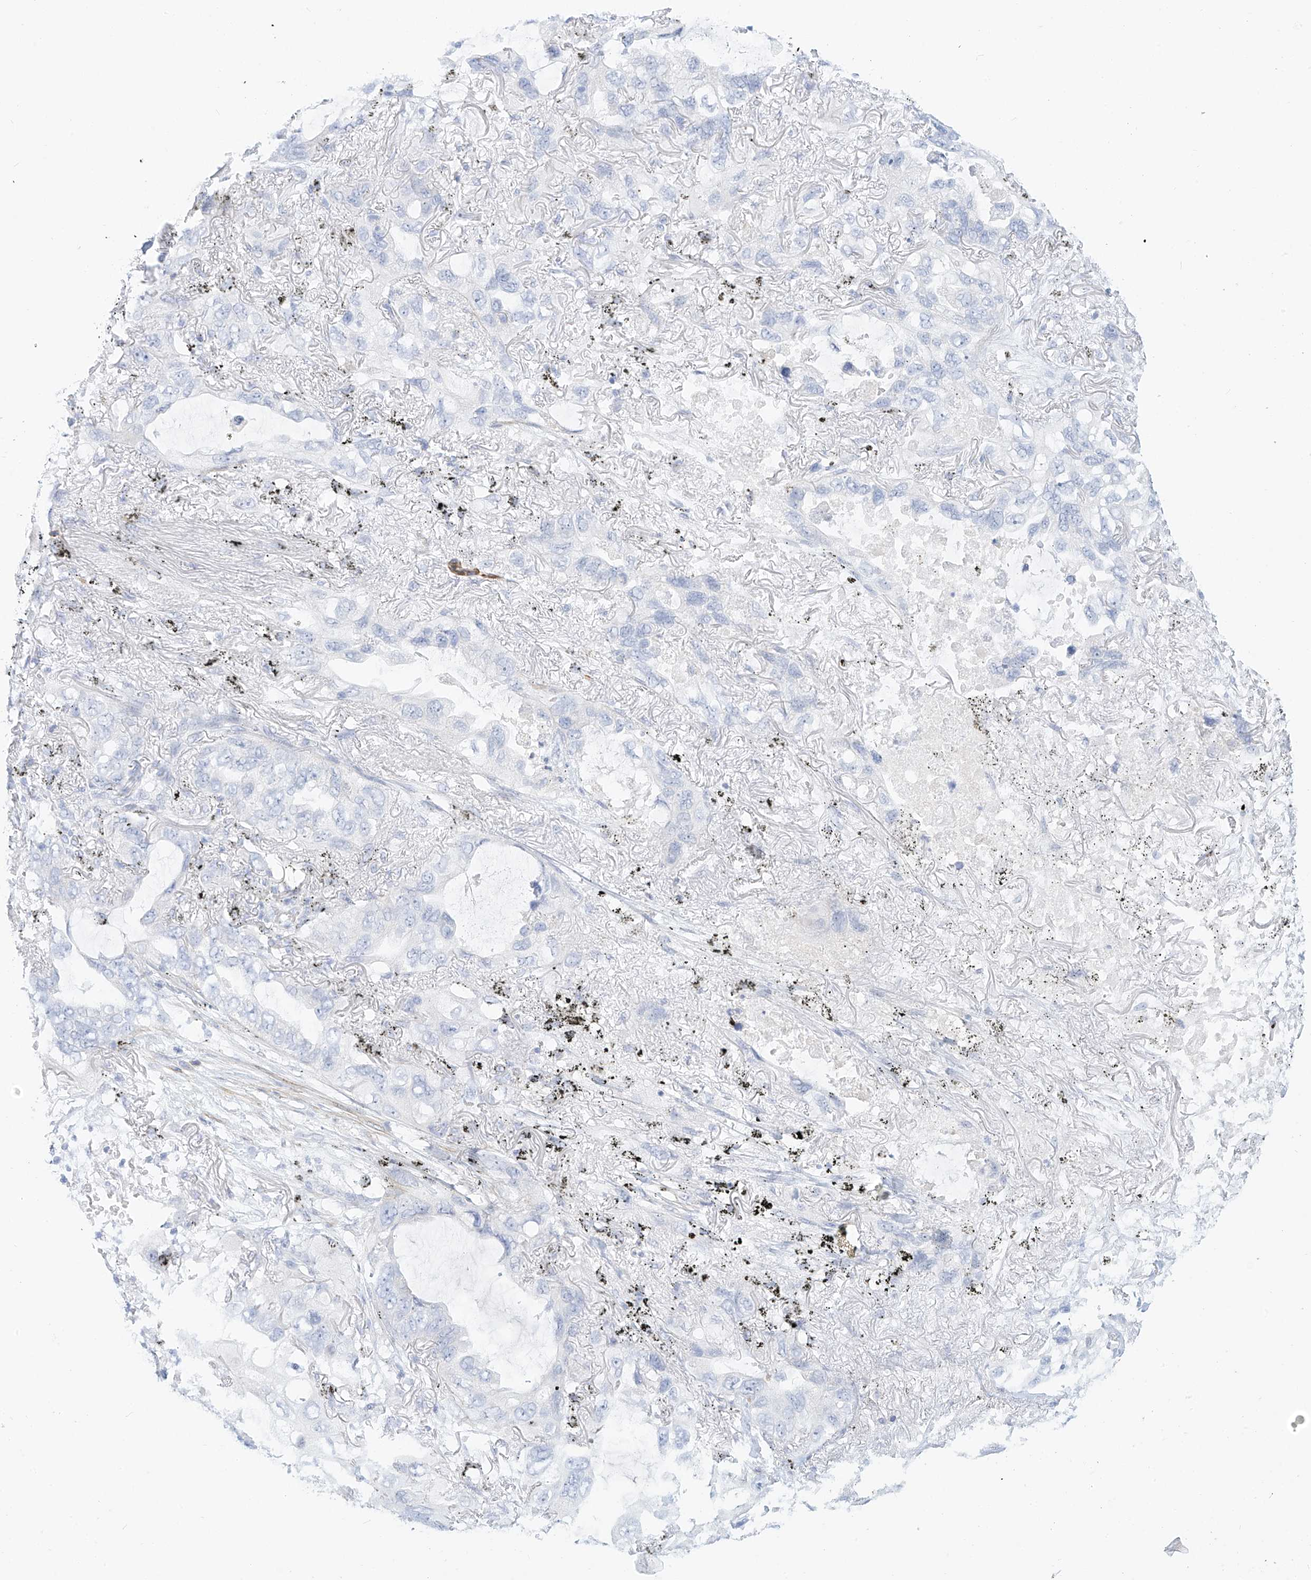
{"staining": {"intensity": "negative", "quantity": "none", "location": "none"}, "tissue": "lung cancer", "cell_type": "Tumor cells", "image_type": "cancer", "snomed": [{"axis": "morphology", "description": "Squamous cell carcinoma, NOS"}, {"axis": "topography", "description": "Lung"}], "caption": "Tumor cells are negative for protein expression in human lung squamous cell carcinoma.", "gene": "ST3GAL5", "patient": {"sex": "female", "age": 73}}